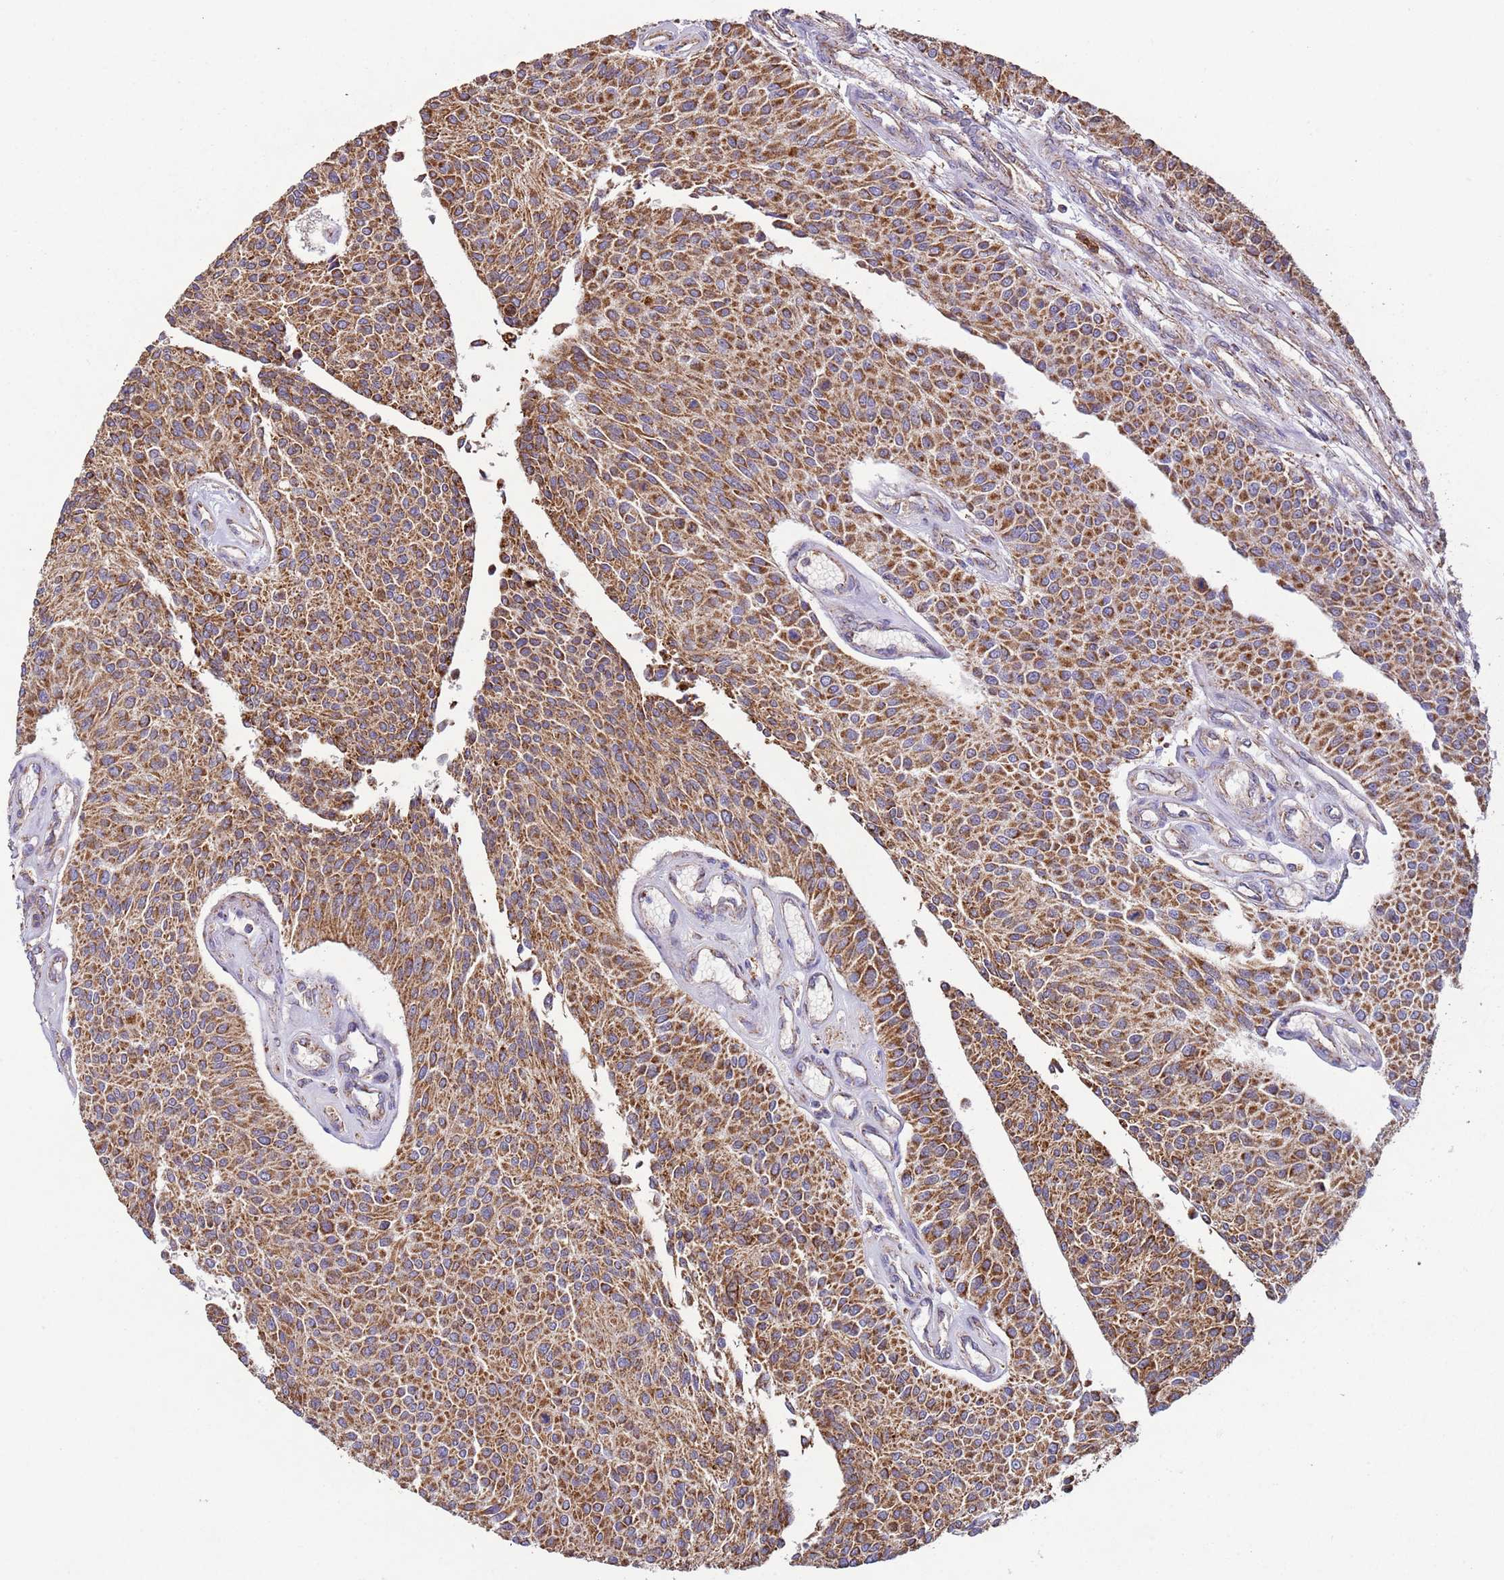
{"staining": {"intensity": "moderate", "quantity": ">75%", "location": "cytoplasmic/membranous"}, "tissue": "urothelial cancer", "cell_type": "Tumor cells", "image_type": "cancer", "snomed": [{"axis": "morphology", "description": "Urothelial carcinoma, NOS"}, {"axis": "topography", "description": "Urinary bladder"}], "caption": "A photomicrograph of transitional cell carcinoma stained for a protein shows moderate cytoplasmic/membranous brown staining in tumor cells. Nuclei are stained in blue.", "gene": "FBXO33", "patient": {"sex": "male", "age": 55}}